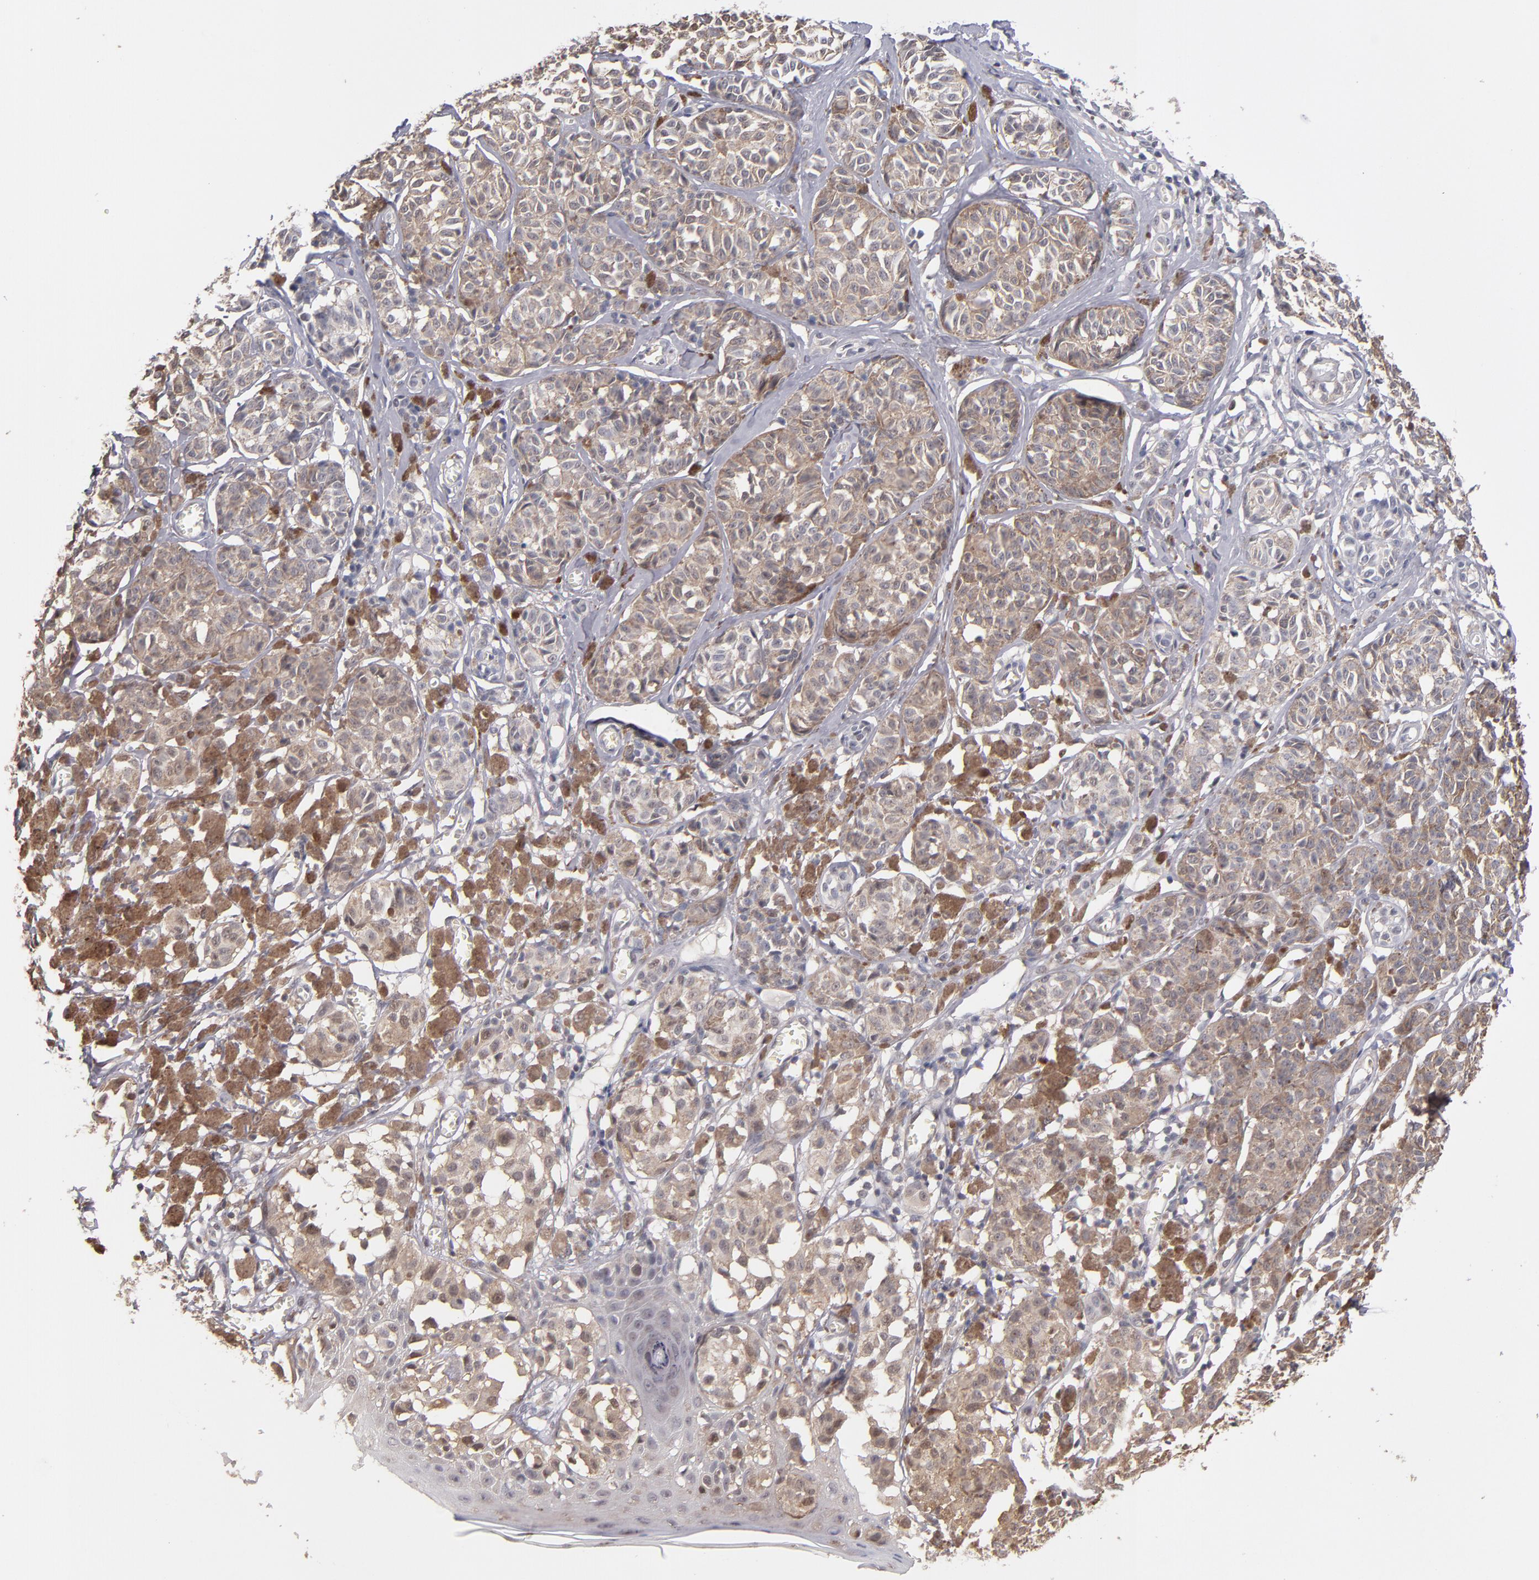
{"staining": {"intensity": "weak", "quantity": "25%-75%", "location": "cytoplasmic/membranous"}, "tissue": "melanoma", "cell_type": "Tumor cells", "image_type": "cancer", "snomed": [{"axis": "morphology", "description": "Malignant melanoma, NOS"}, {"axis": "topography", "description": "Skin"}], "caption": "Weak cytoplasmic/membranous positivity for a protein is appreciated in approximately 25%-75% of tumor cells of melanoma using immunohistochemistry.", "gene": "PSMD10", "patient": {"sex": "male", "age": 76}}